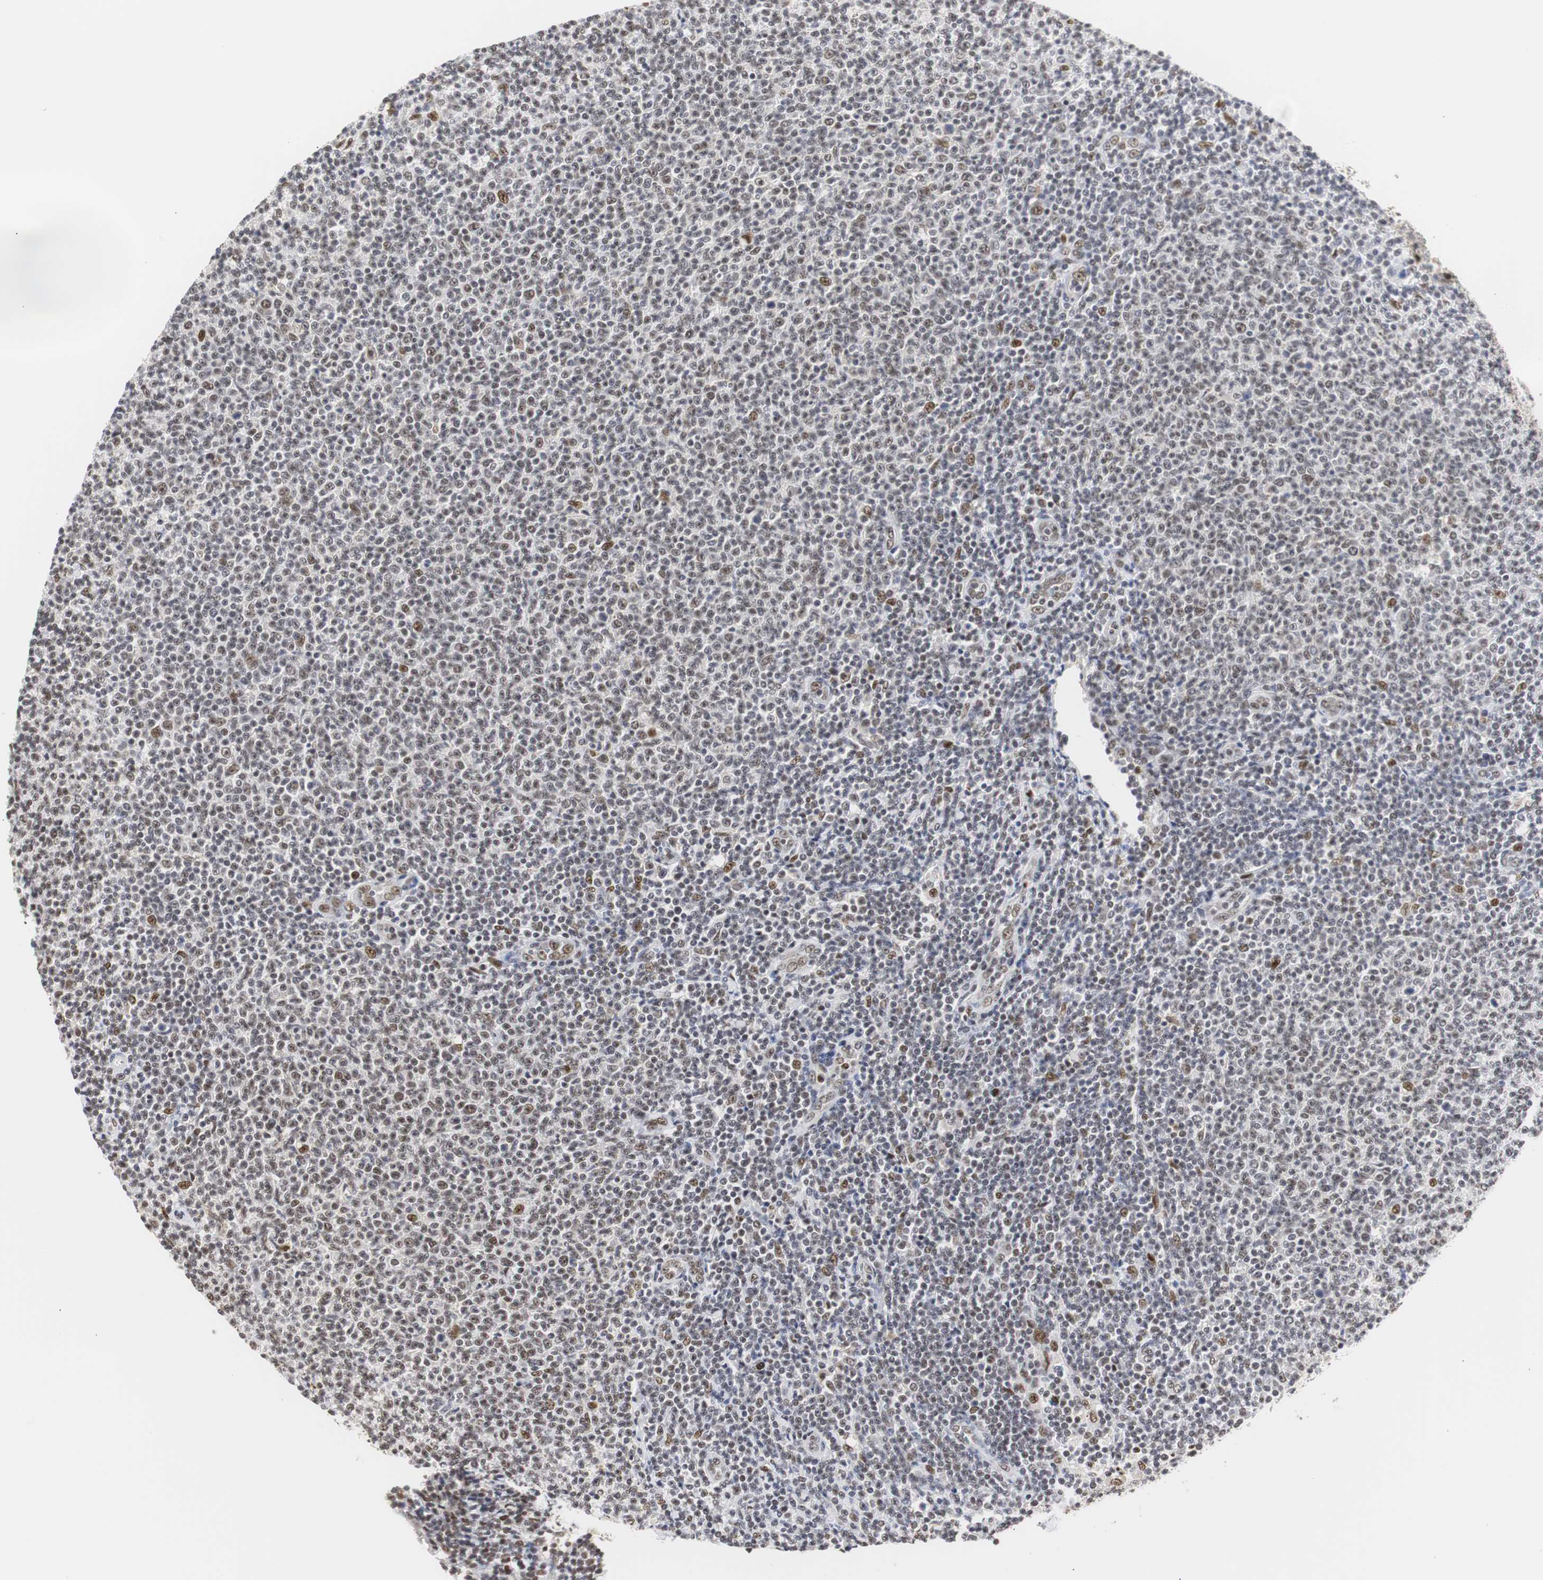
{"staining": {"intensity": "weak", "quantity": "25%-75%", "location": "nuclear"}, "tissue": "lymphoma", "cell_type": "Tumor cells", "image_type": "cancer", "snomed": [{"axis": "morphology", "description": "Malignant lymphoma, non-Hodgkin's type, Low grade"}, {"axis": "topography", "description": "Lymph node"}], "caption": "Protein expression by IHC exhibits weak nuclear staining in approximately 25%-75% of tumor cells in malignant lymphoma, non-Hodgkin's type (low-grade). (DAB (3,3'-diaminobenzidine) = brown stain, brightfield microscopy at high magnification).", "gene": "ZFC3H1", "patient": {"sex": "male", "age": 66}}